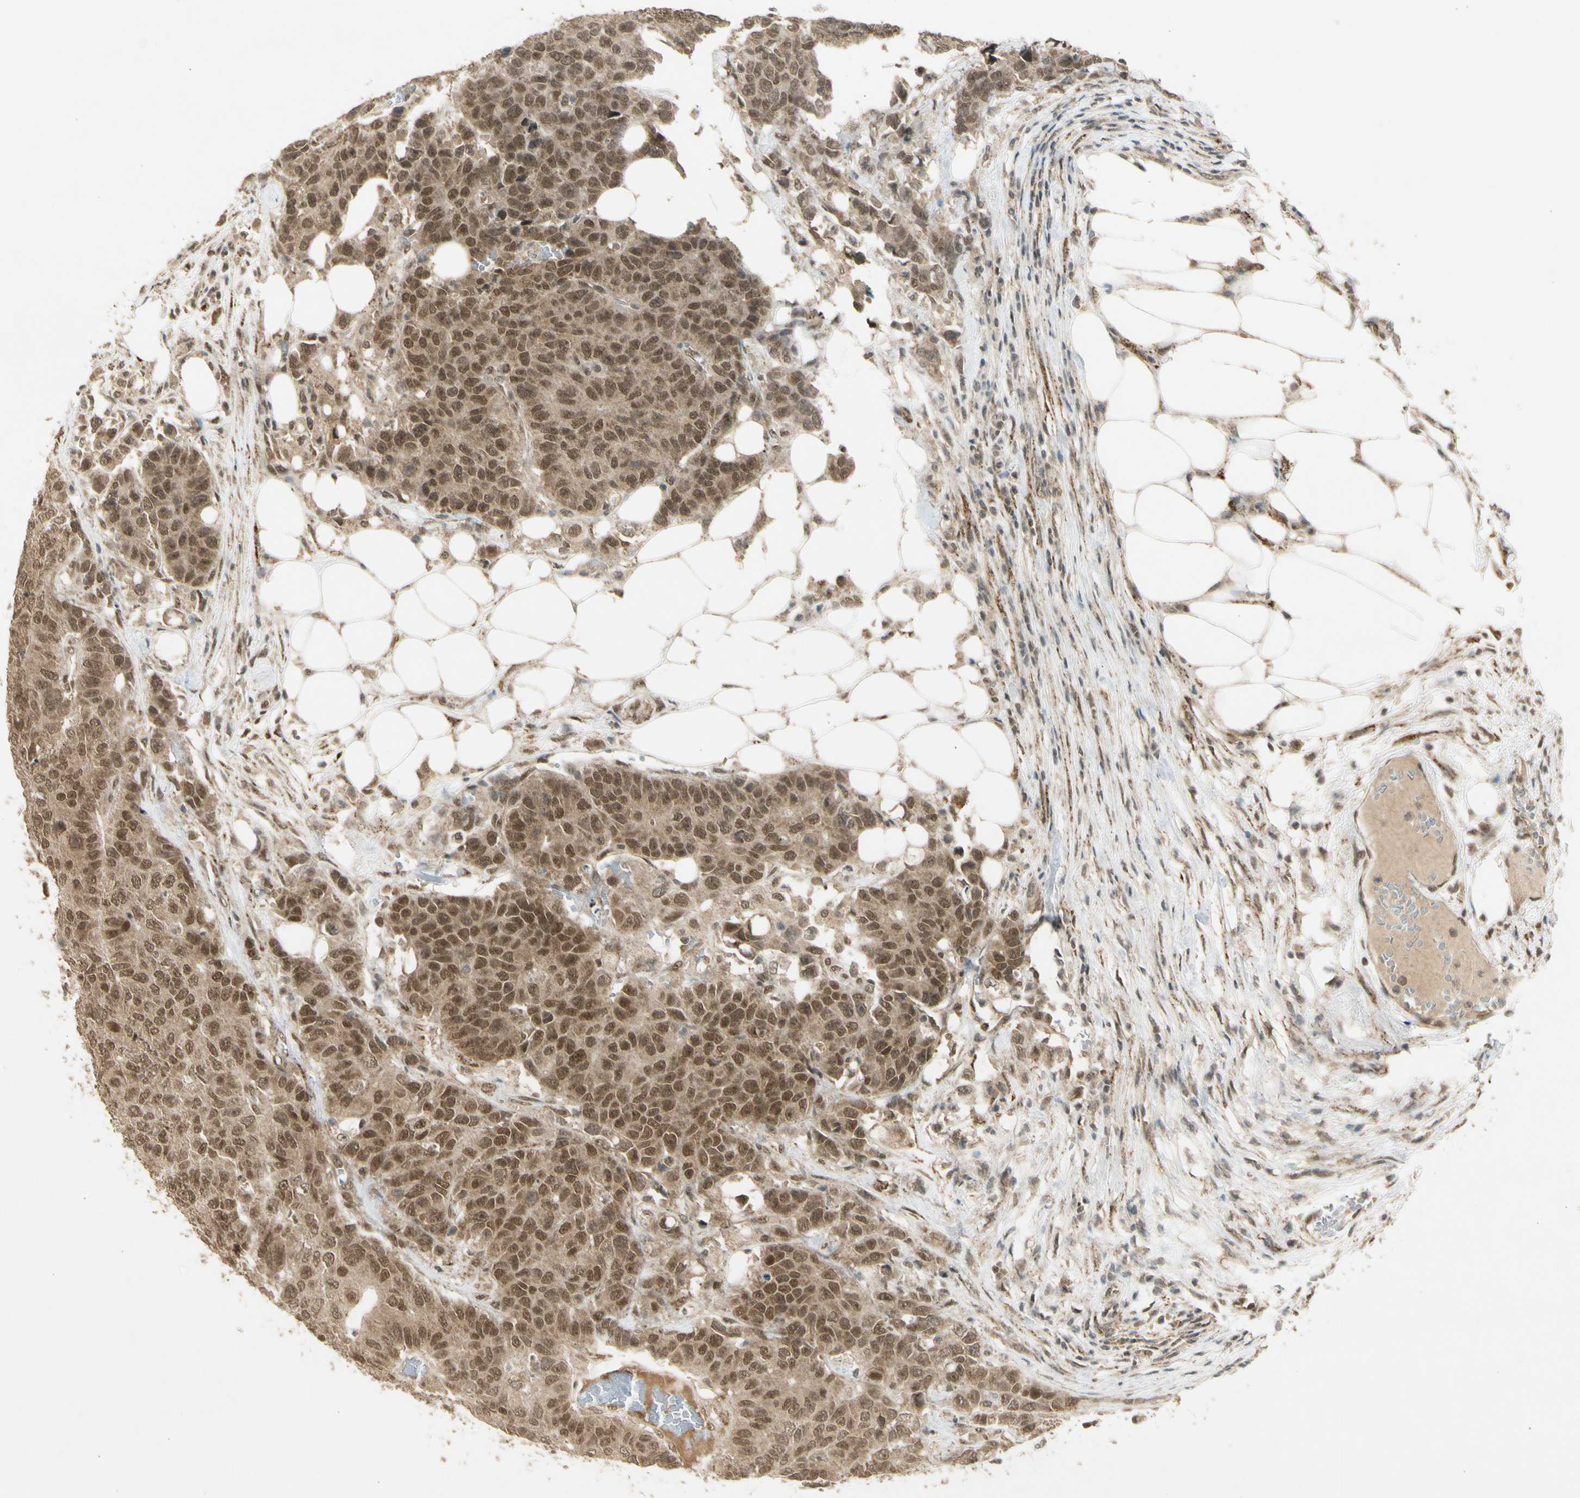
{"staining": {"intensity": "moderate", "quantity": ">75%", "location": "cytoplasmic/membranous,nuclear"}, "tissue": "colorectal cancer", "cell_type": "Tumor cells", "image_type": "cancer", "snomed": [{"axis": "morphology", "description": "Adenocarcinoma, NOS"}, {"axis": "topography", "description": "Colon"}], "caption": "Brown immunohistochemical staining in human colorectal adenocarcinoma shows moderate cytoplasmic/membranous and nuclear expression in approximately >75% of tumor cells. (DAB IHC with brightfield microscopy, high magnification).", "gene": "ZNF135", "patient": {"sex": "female", "age": 86}}